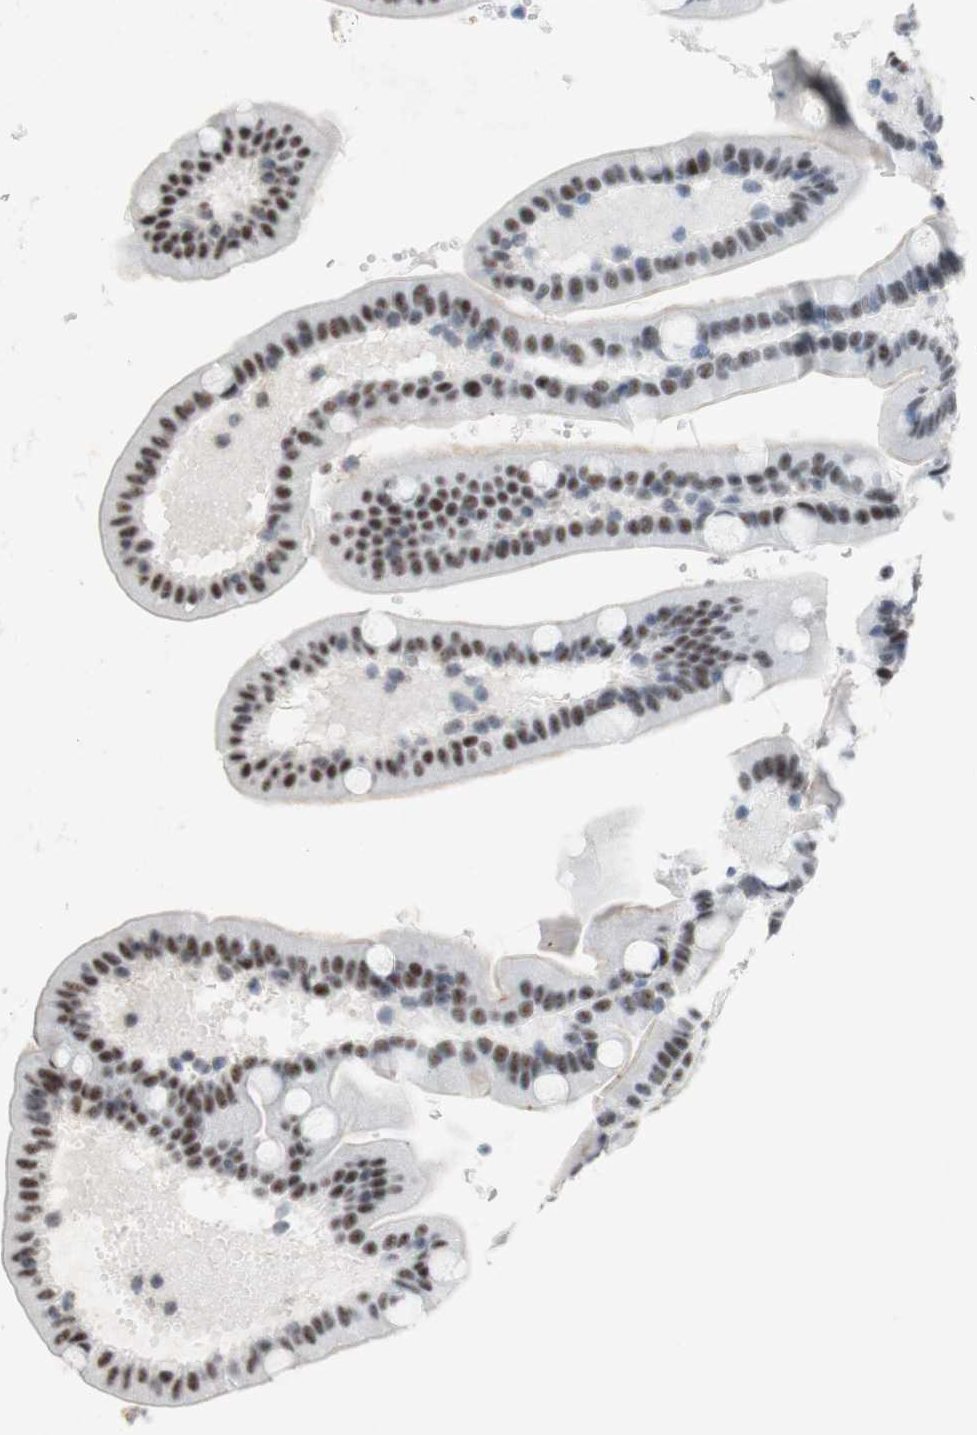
{"staining": {"intensity": "moderate", "quantity": ">75%", "location": "nuclear"}, "tissue": "duodenum", "cell_type": "Glandular cells", "image_type": "normal", "snomed": [{"axis": "morphology", "description": "Normal tissue, NOS"}, {"axis": "topography", "description": "Duodenum"}], "caption": "Immunohistochemistry (IHC) of normal duodenum displays medium levels of moderate nuclear staining in about >75% of glandular cells. (DAB IHC, brown staining for protein, blue staining for nuclei).", "gene": "SAP18", "patient": {"sex": "male", "age": 54}}